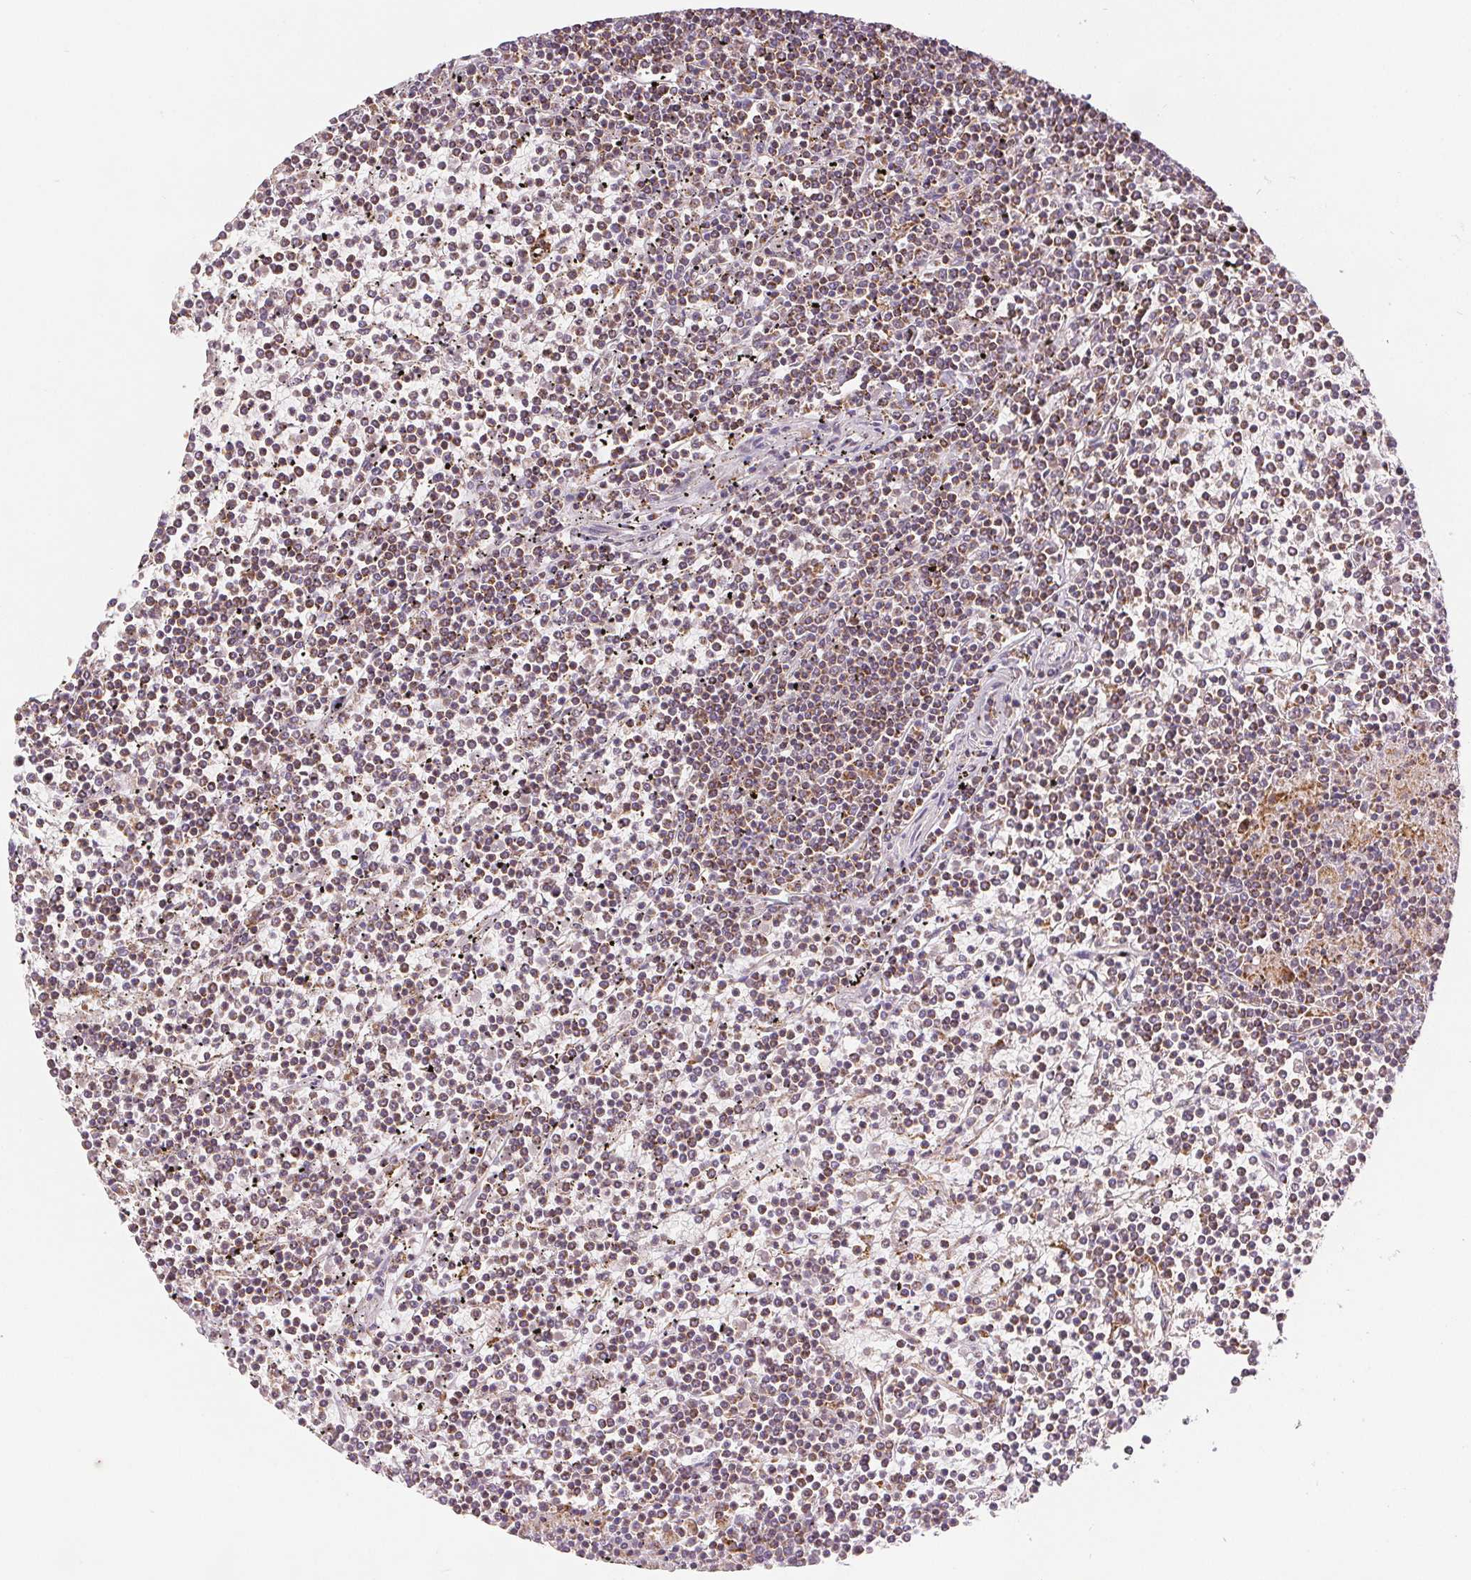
{"staining": {"intensity": "moderate", "quantity": "25%-75%", "location": "cytoplasmic/membranous"}, "tissue": "lymphoma", "cell_type": "Tumor cells", "image_type": "cancer", "snomed": [{"axis": "morphology", "description": "Malignant lymphoma, non-Hodgkin's type, Low grade"}, {"axis": "topography", "description": "Spleen"}], "caption": "About 25%-75% of tumor cells in malignant lymphoma, non-Hodgkin's type (low-grade) show moderate cytoplasmic/membranous protein staining as visualized by brown immunohistochemical staining.", "gene": "SDHB", "patient": {"sex": "female", "age": 19}}